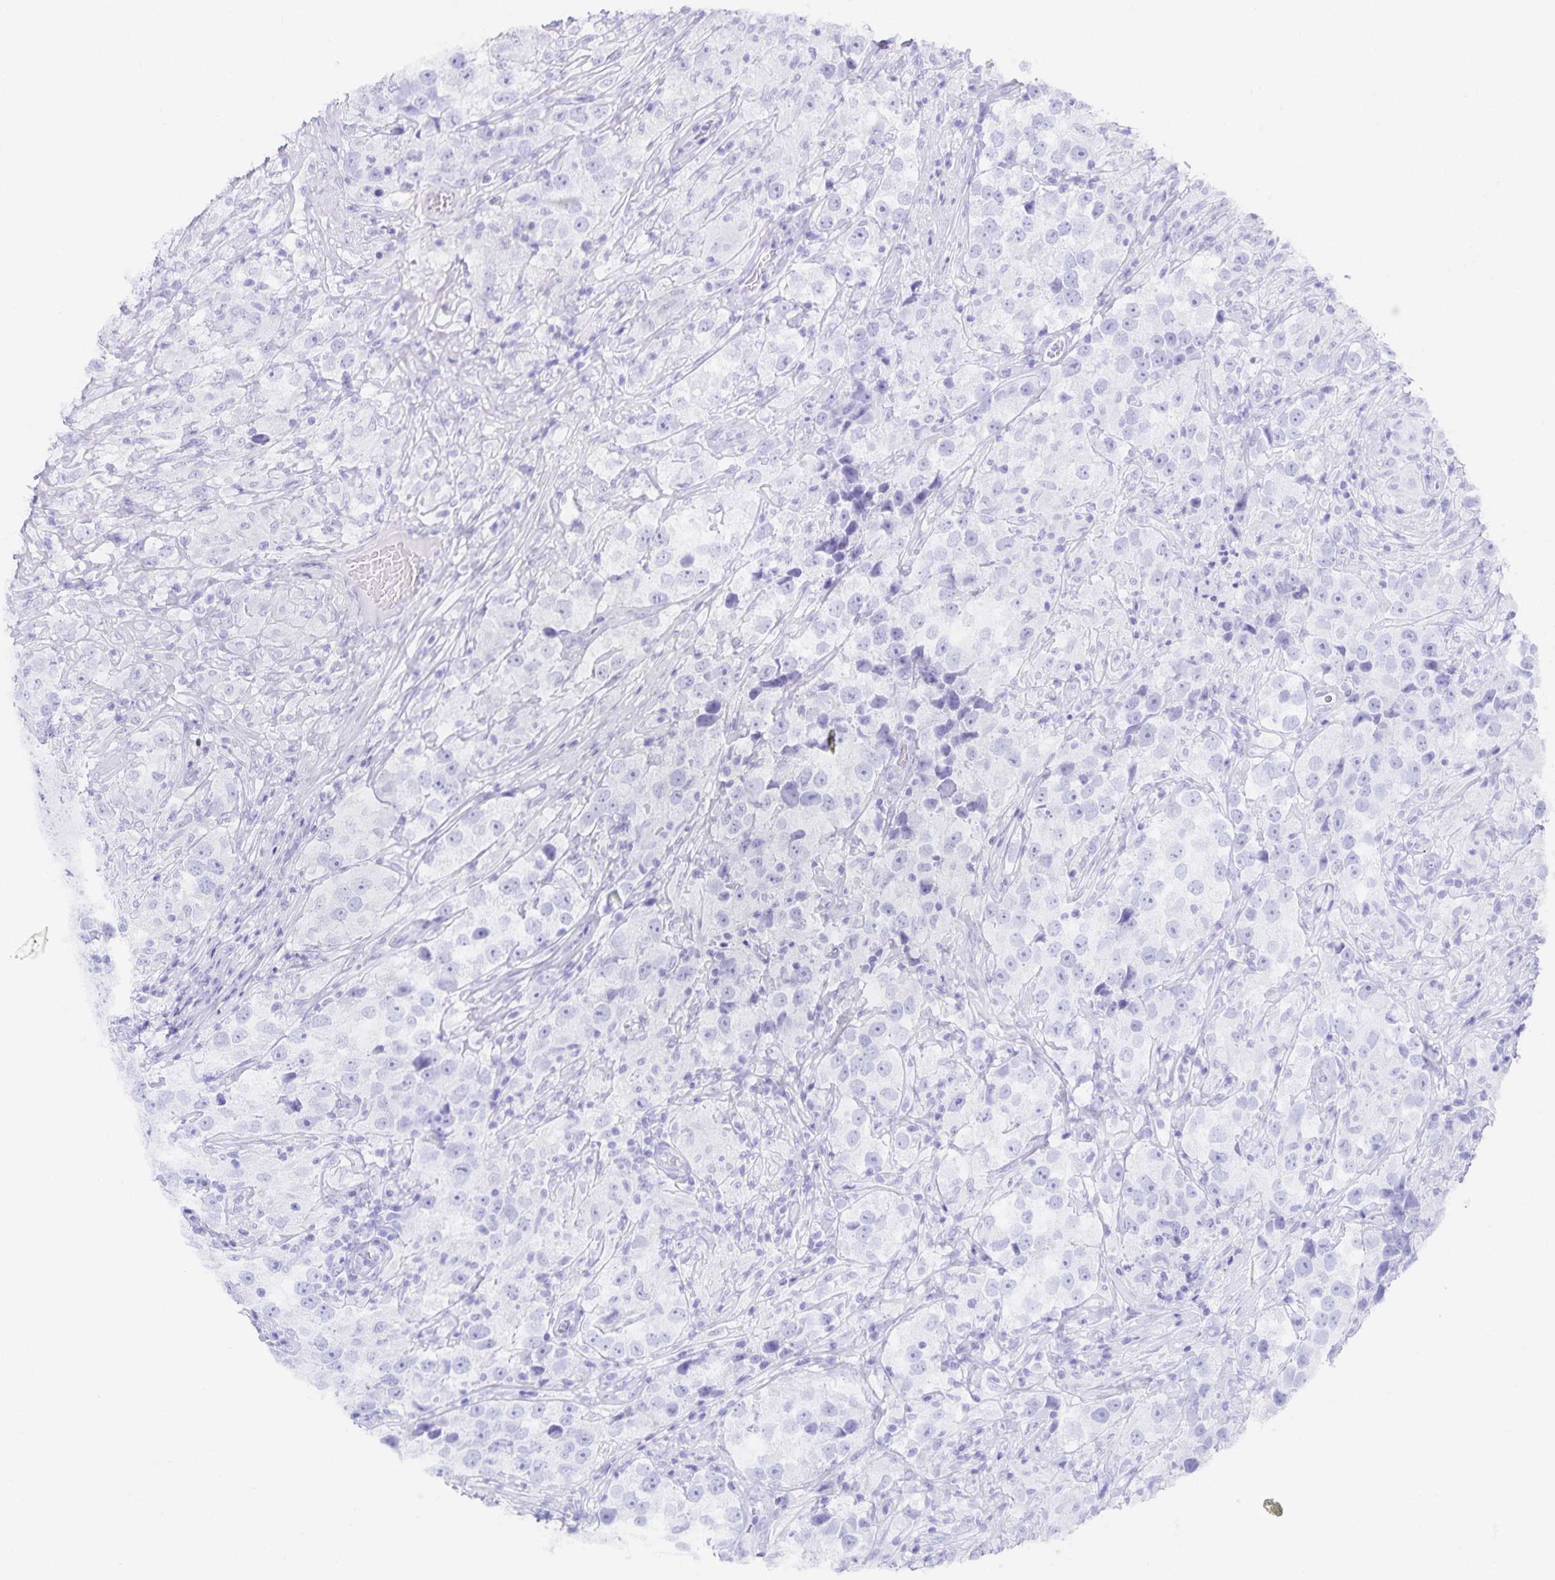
{"staining": {"intensity": "negative", "quantity": "none", "location": "none"}, "tissue": "testis cancer", "cell_type": "Tumor cells", "image_type": "cancer", "snomed": [{"axis": "morphology", "description": "Seminoma, NOS"}, {"axis": "topography", "description": "Testis"}], "caption": "Immunohistochemistry of seminoma (testis) shows no staining in tumor cells. Brightfield microscopy of immunohistochemistry (IHC) stained with DAB (brown) and hematoxylin (blue), captured at high magnification.", "gene": "SNTN", "patient": {"sex": "male", "age": 46}}